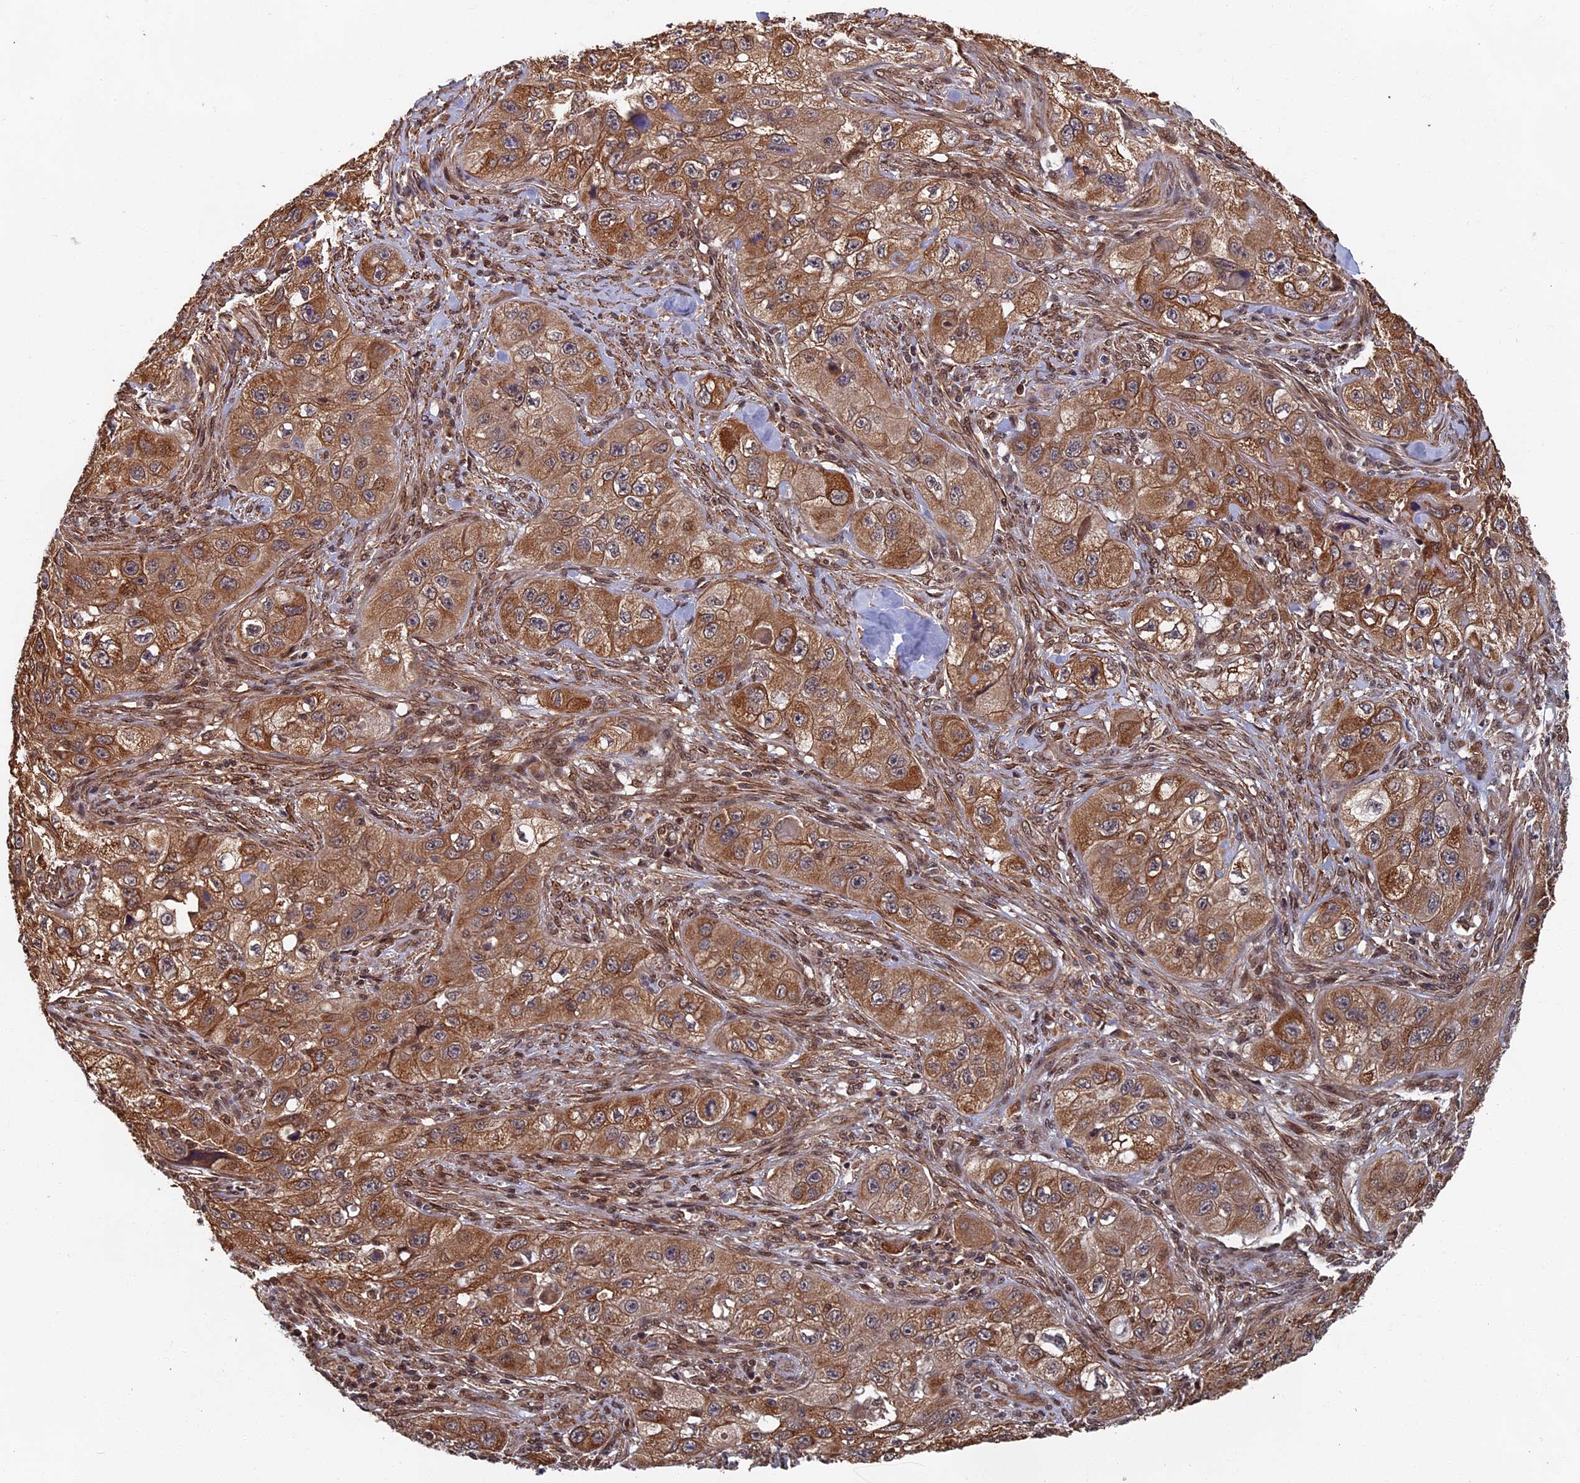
{"staining": {"intensity": "moderate", "quantity": ">75%", "location": "cytoplasmic/membranous"}, "tissue": "skin cancer", "cell_type": "Tumor cells", "image_type": "cancer", "snomed": [{"axis": "morphology", "description": "Squamous cell carcinoma, NOS"}, {"axis": "topography", "description": "Skin"}, {"axis": "topography", "description": "Subcutis"}], "caption": "Tumor cells demonstrate moderate cytoplasmic/membranous expression in about >75% of cells in squamous cell carcinoma (skin).", "gene": "CTDP1", "patient": {"sex": "male", "age": 73}}